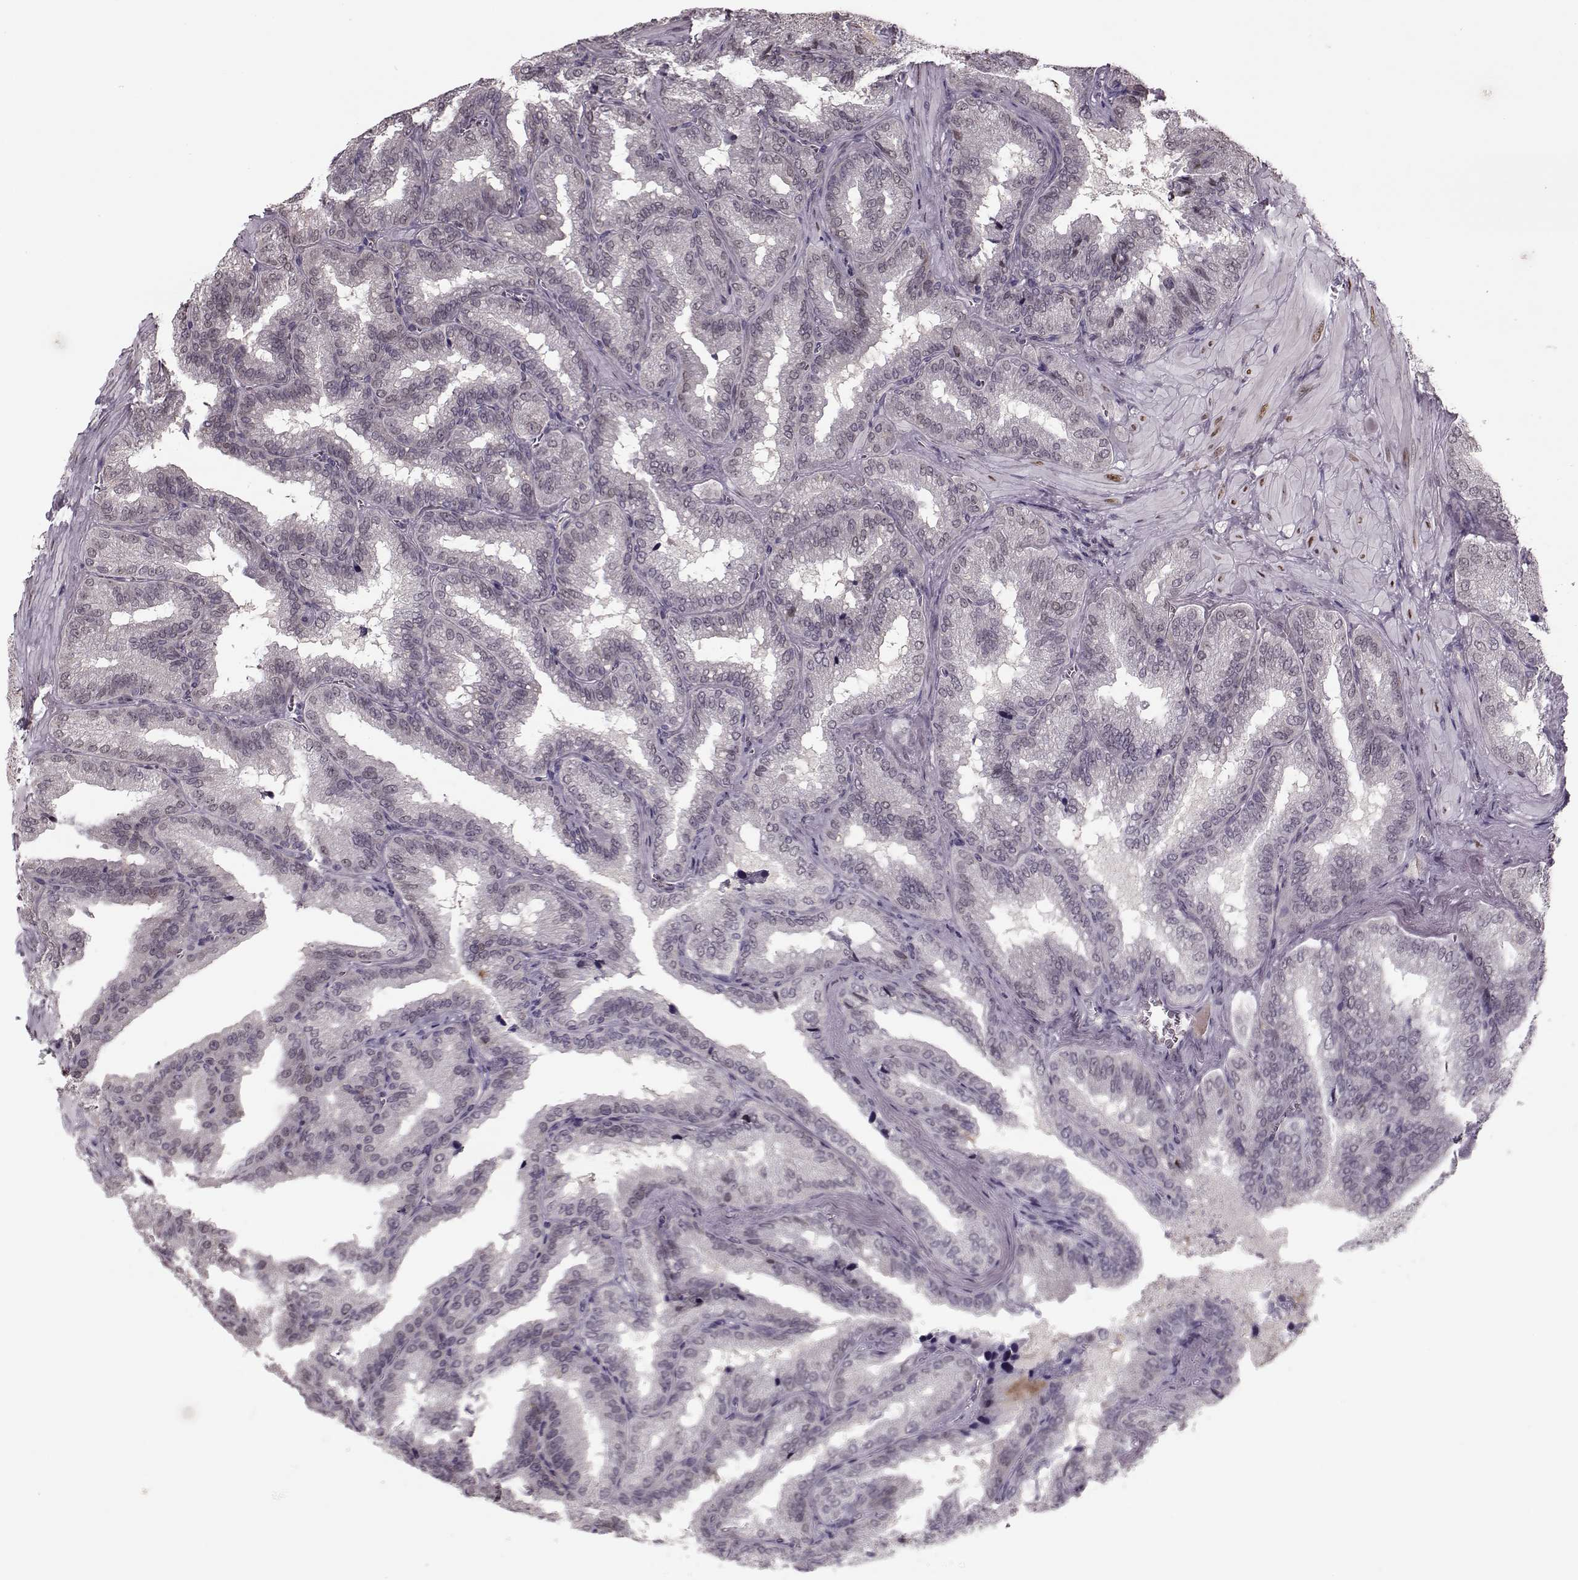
{"staining": {"intensity": "negative", "quantity": "none", "location": "none"}, "tissue": "seminal vesicle", "cell_type": "Glandular cells", "image_type": "normal", "snomed": [{"axis": "morphology", "description": "Normal tissue, NOS"}, {"axis": "topography", "description": "Seminal veicle"}], "caption": "Human seminal vesicle stained for a protein using IHC displays no staining in glandular cells.", "gene": "DNAI3", "patient": {"sex": "male", "age": 37}}